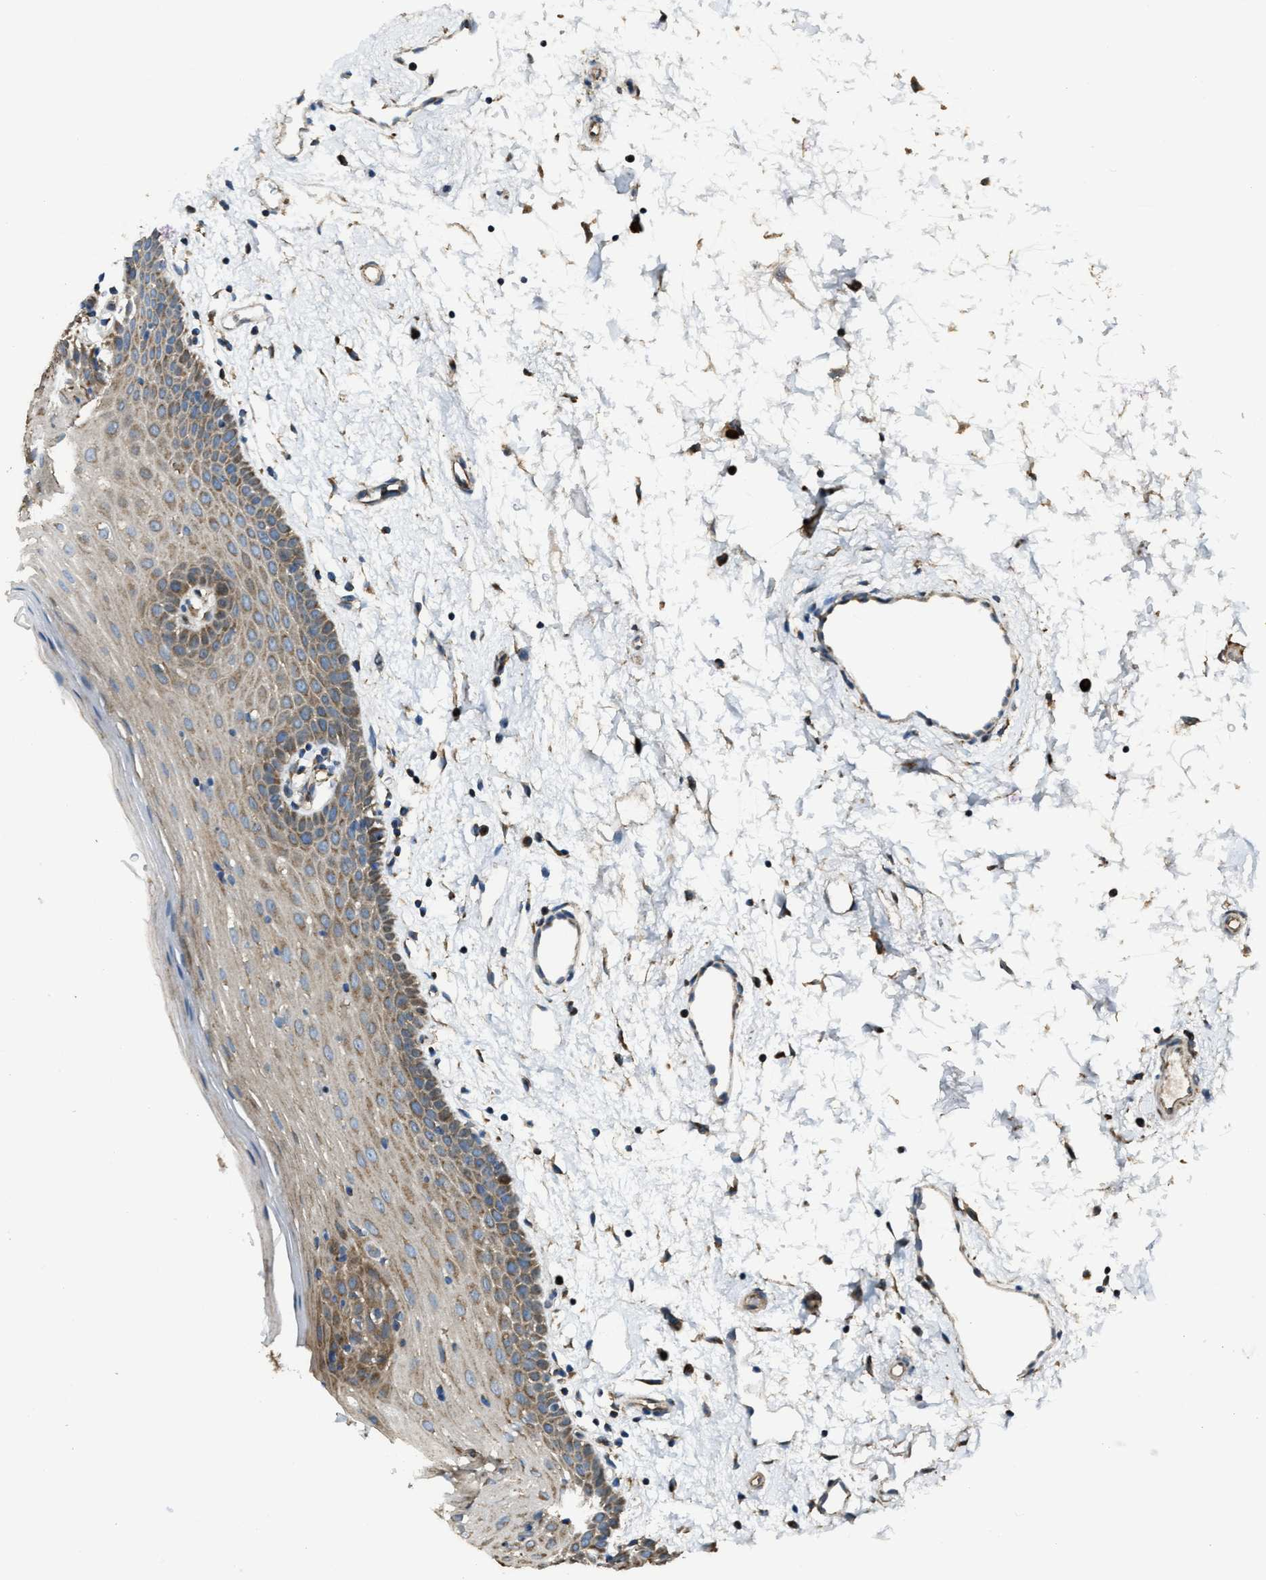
{"staining": {"intensity": "moderate", "quantity": "25%-75%", "location": "cytoplasmic/membranous"}, "tissue": "oral mucosa", "cell_type": "Squamous epithelial cells", "image_type": "normal", "snomed": [{"axis": "morphology", "description": "Normal tissue, NOS"}, {"axis": "topography", "description": "Oral tissue"}], "caption": "IHC (DAB) staining of normal human oral mucosa demonstrates moderate cytoplasmic/membranous protein expression in approximately 25%-75% of squamous epithelial cells.", "gene": "SLC25A11", "patient": {"sex": "male", "age": 66}}